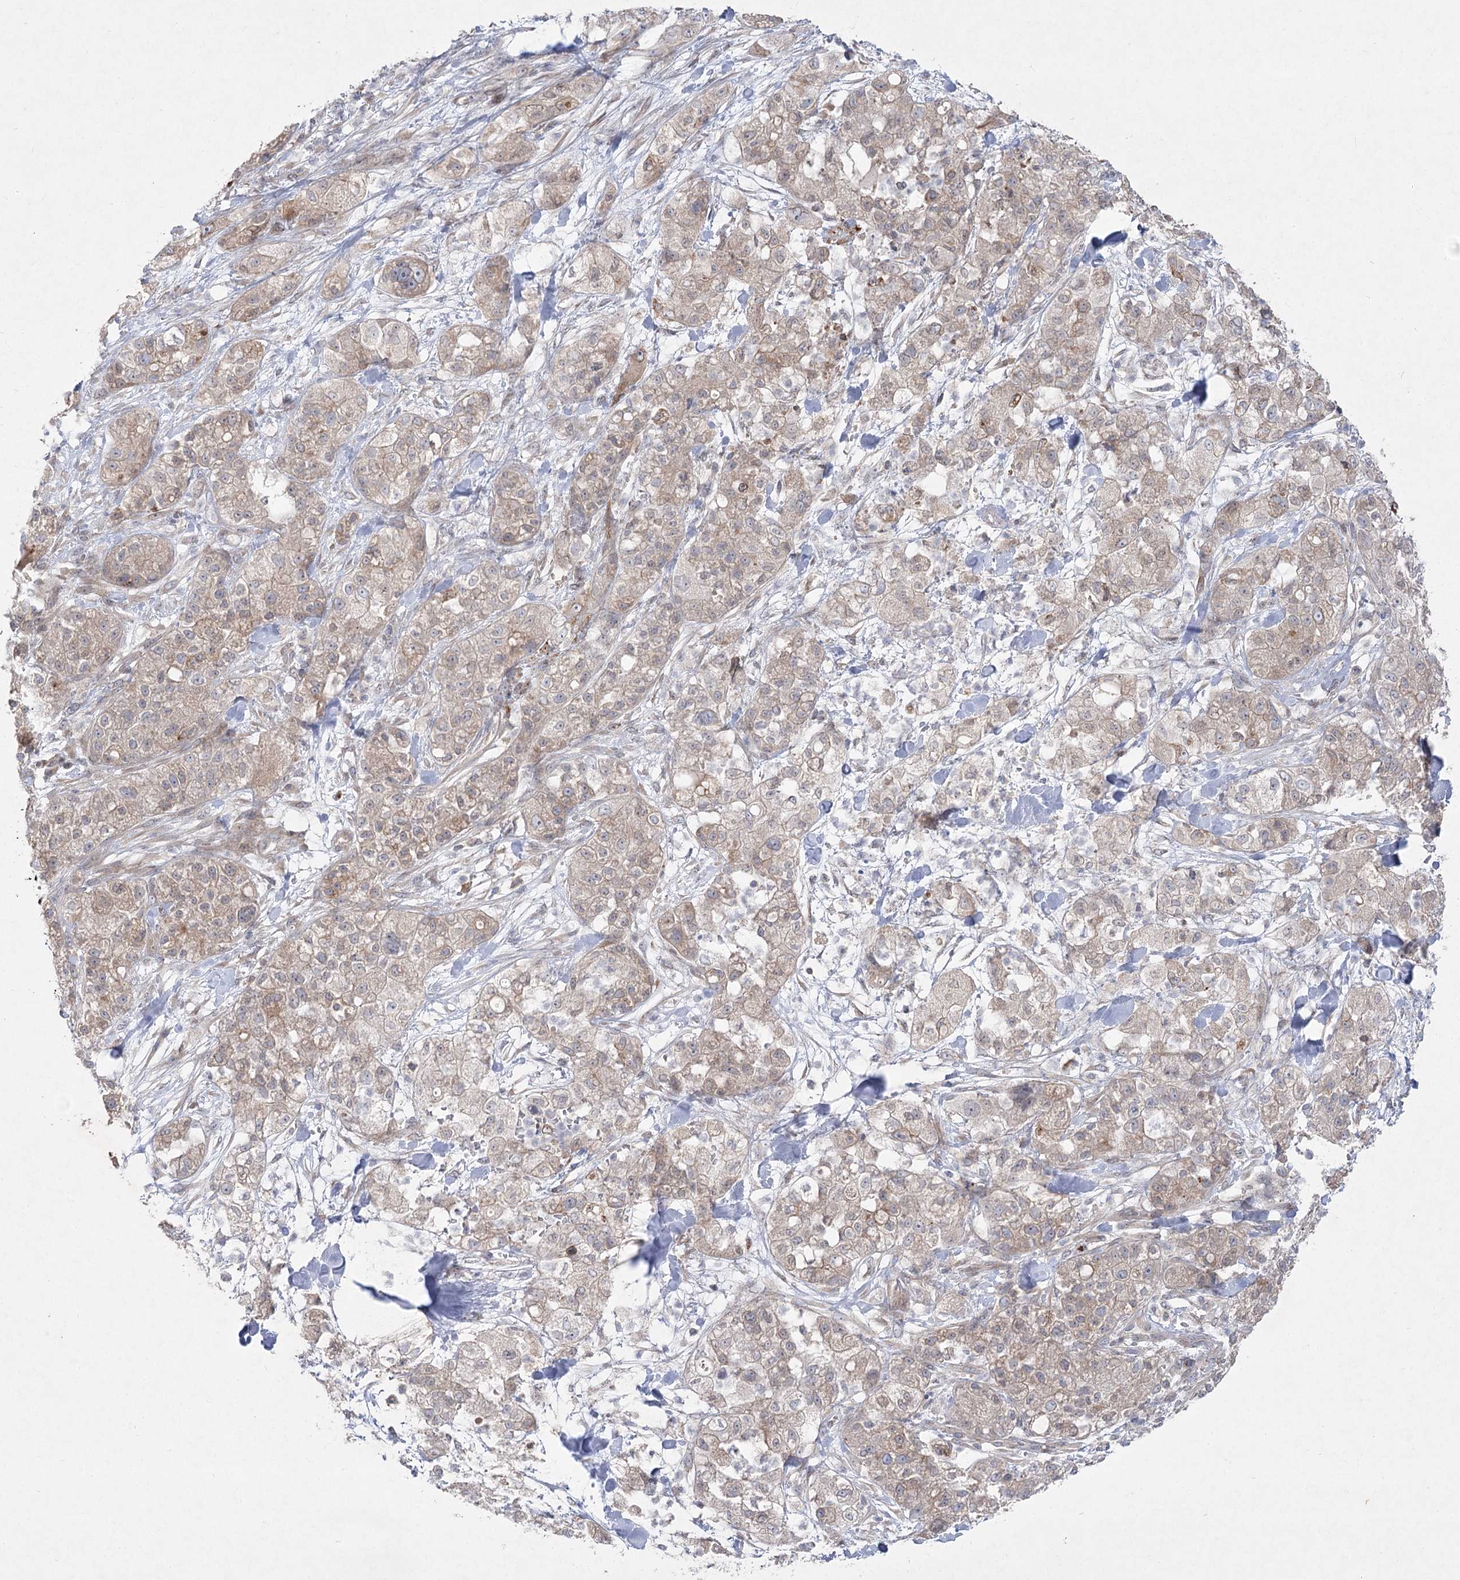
{"staining": {"intensity": "weak", "quantity": ">75%", "location": "cytoplasmic/membranous"}, "tissue": "pancreatic cancer", "cell_type": "Tumor cells", "image_type": "cancer", "snomed": [{"axis": "morphology", "description": "Adenocarcinoma, NOS"}, {"axis": "topography", "description": "Pancreas"}], "caption": "Tumor cells display low levels of weak cytoplasmic/membranous positivity in about >75% of cells in human pancreatic cancer.", "gene": "SH3BP5L", "patient": {"sex": "female", "age": 78}}